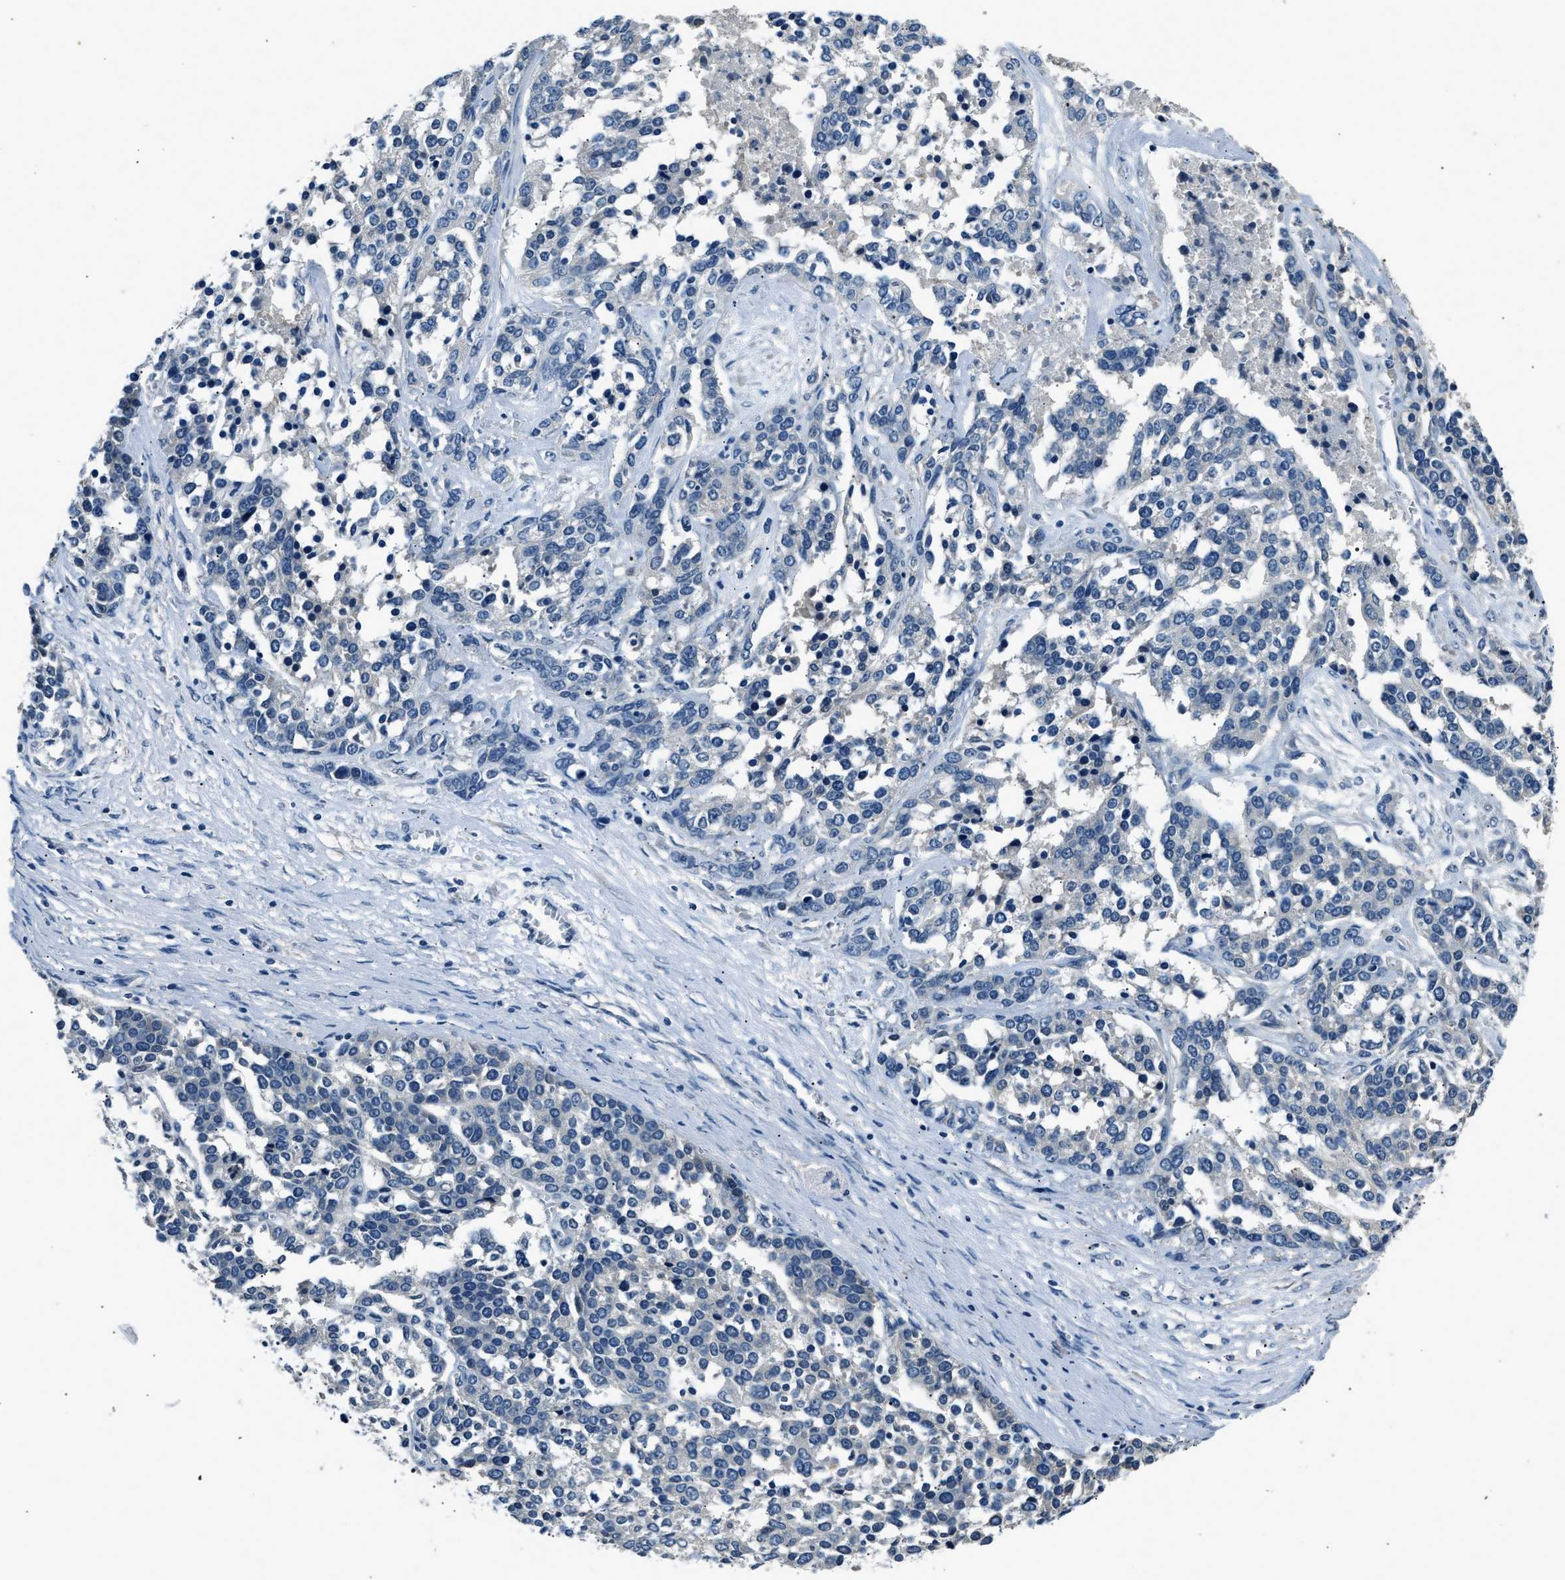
{"staining": {"intensity": "negative", "quantity": "none", "location": "none"}, "tissue": "ovarian cancer", "cell_type": "Tumor cells", "image_type": "cancer", "snomed": [{"axis": "morphology", "description": "Cystadenocarcinoma, serous, NOS"}, {"axis": "topography", "description": "Ovary"}], "caption": "A histopathology image of serous cystadenocarcinoma (ovarian) stained for a protein exhibits no brown staining in tumor cells.", "gene": "INHA", "patient": {"sex": "female", "age": 44}}